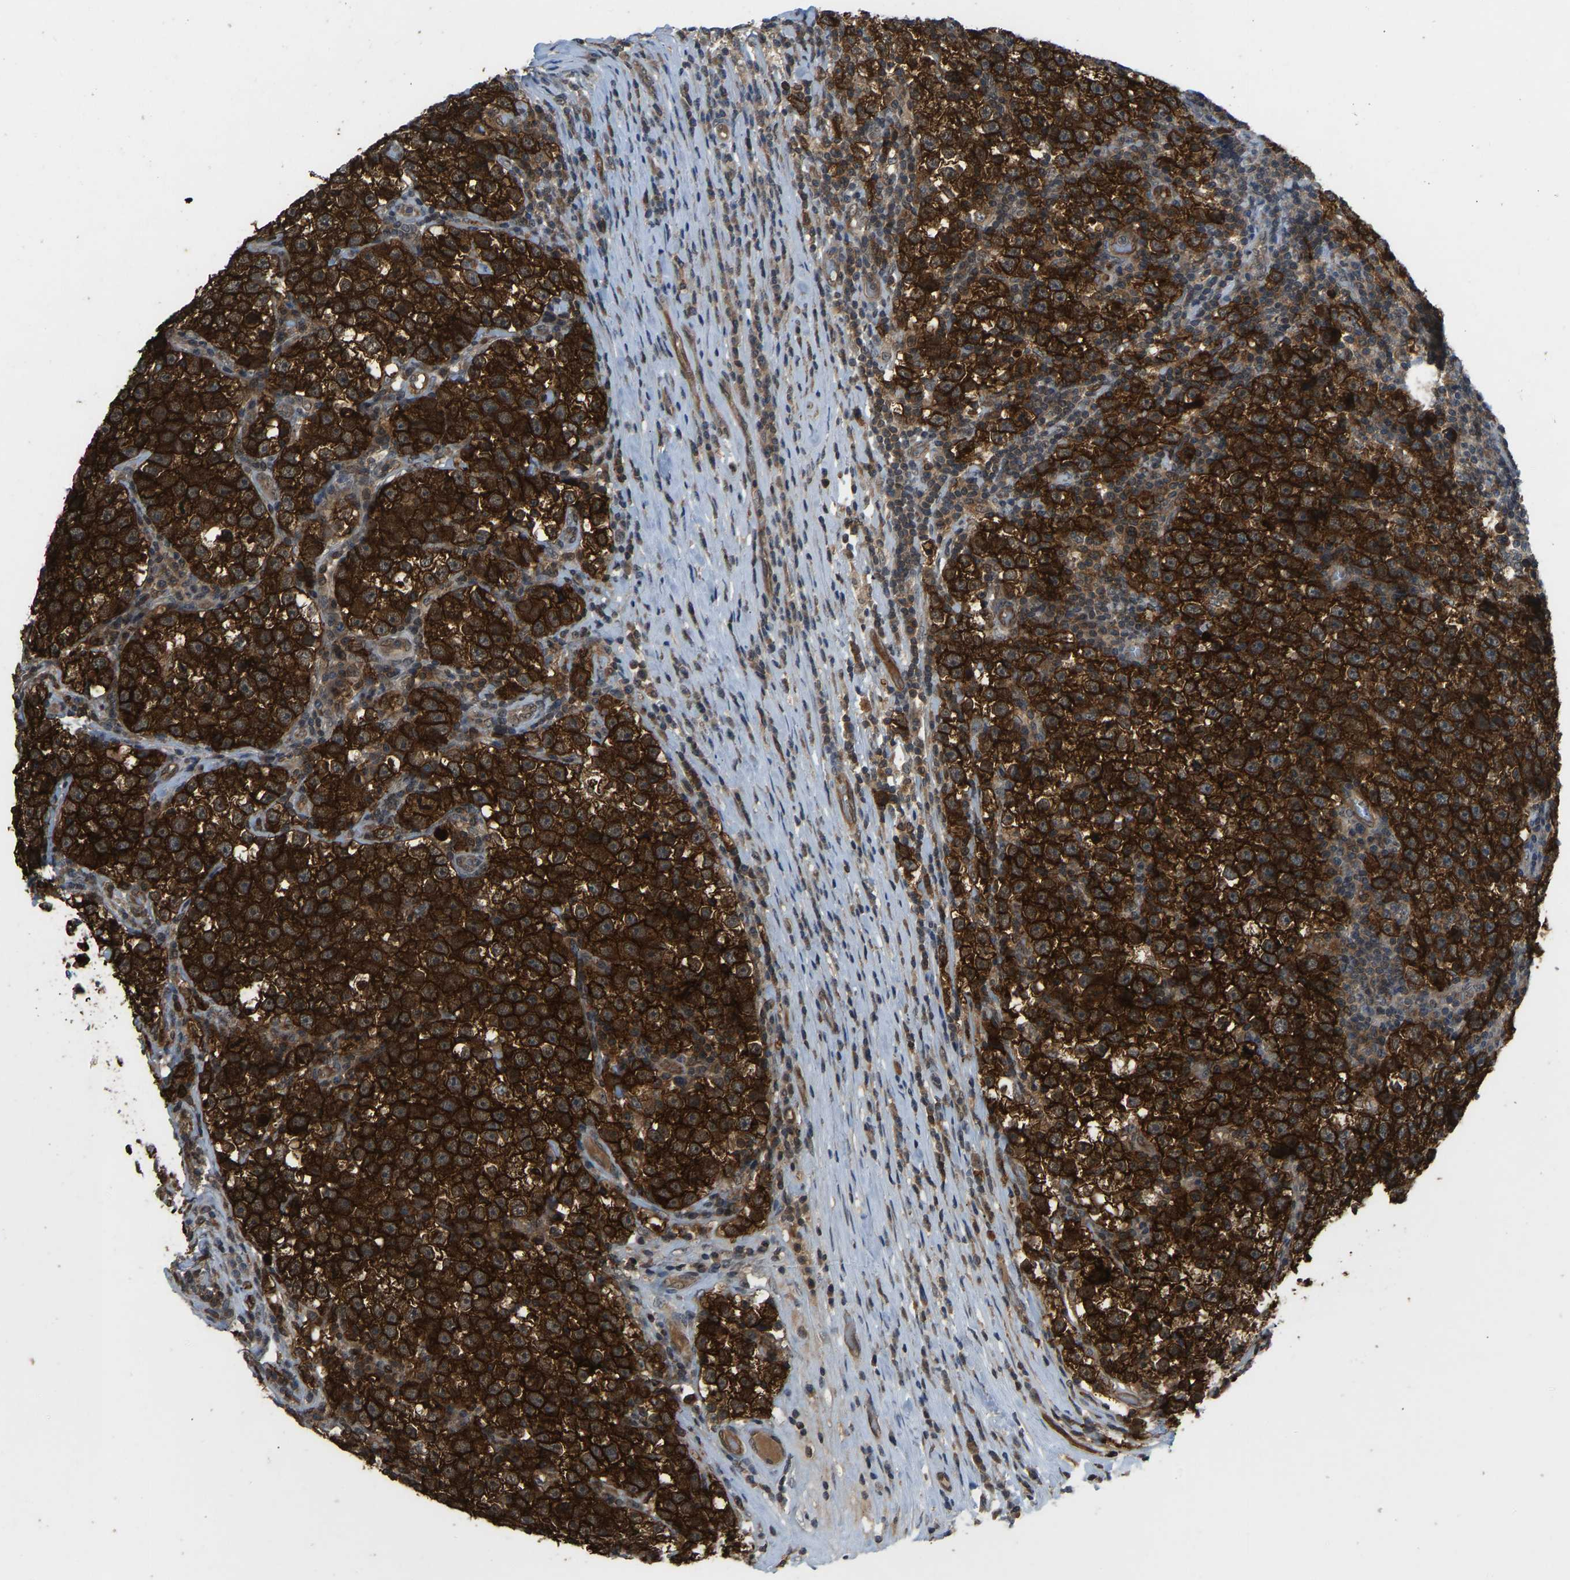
{"staining": {"intensity": "strong", "quantity": ">75%", "location": "cytoplasmic/membranous"}, "tissue": "testis cancer", "cell_type": "Tumor cells", "image_type": "cancer", "snomed": [{"axis": "morphology", "description": "Normal tissue, NOS"}, {"axis": "morphology", "description": "Seminoma, NOS"}, {"axis": "topography", "description": "Testis"}], "caption": "This image demonstrates immunohistochemistry (IHC) staining of testis cancer (seminoma), with high strong cytoplasmic/membranous staining in approximately >75% of tumor cells.", "gene": "CCT8", "patient": {"sex": "male", "age": 43}}